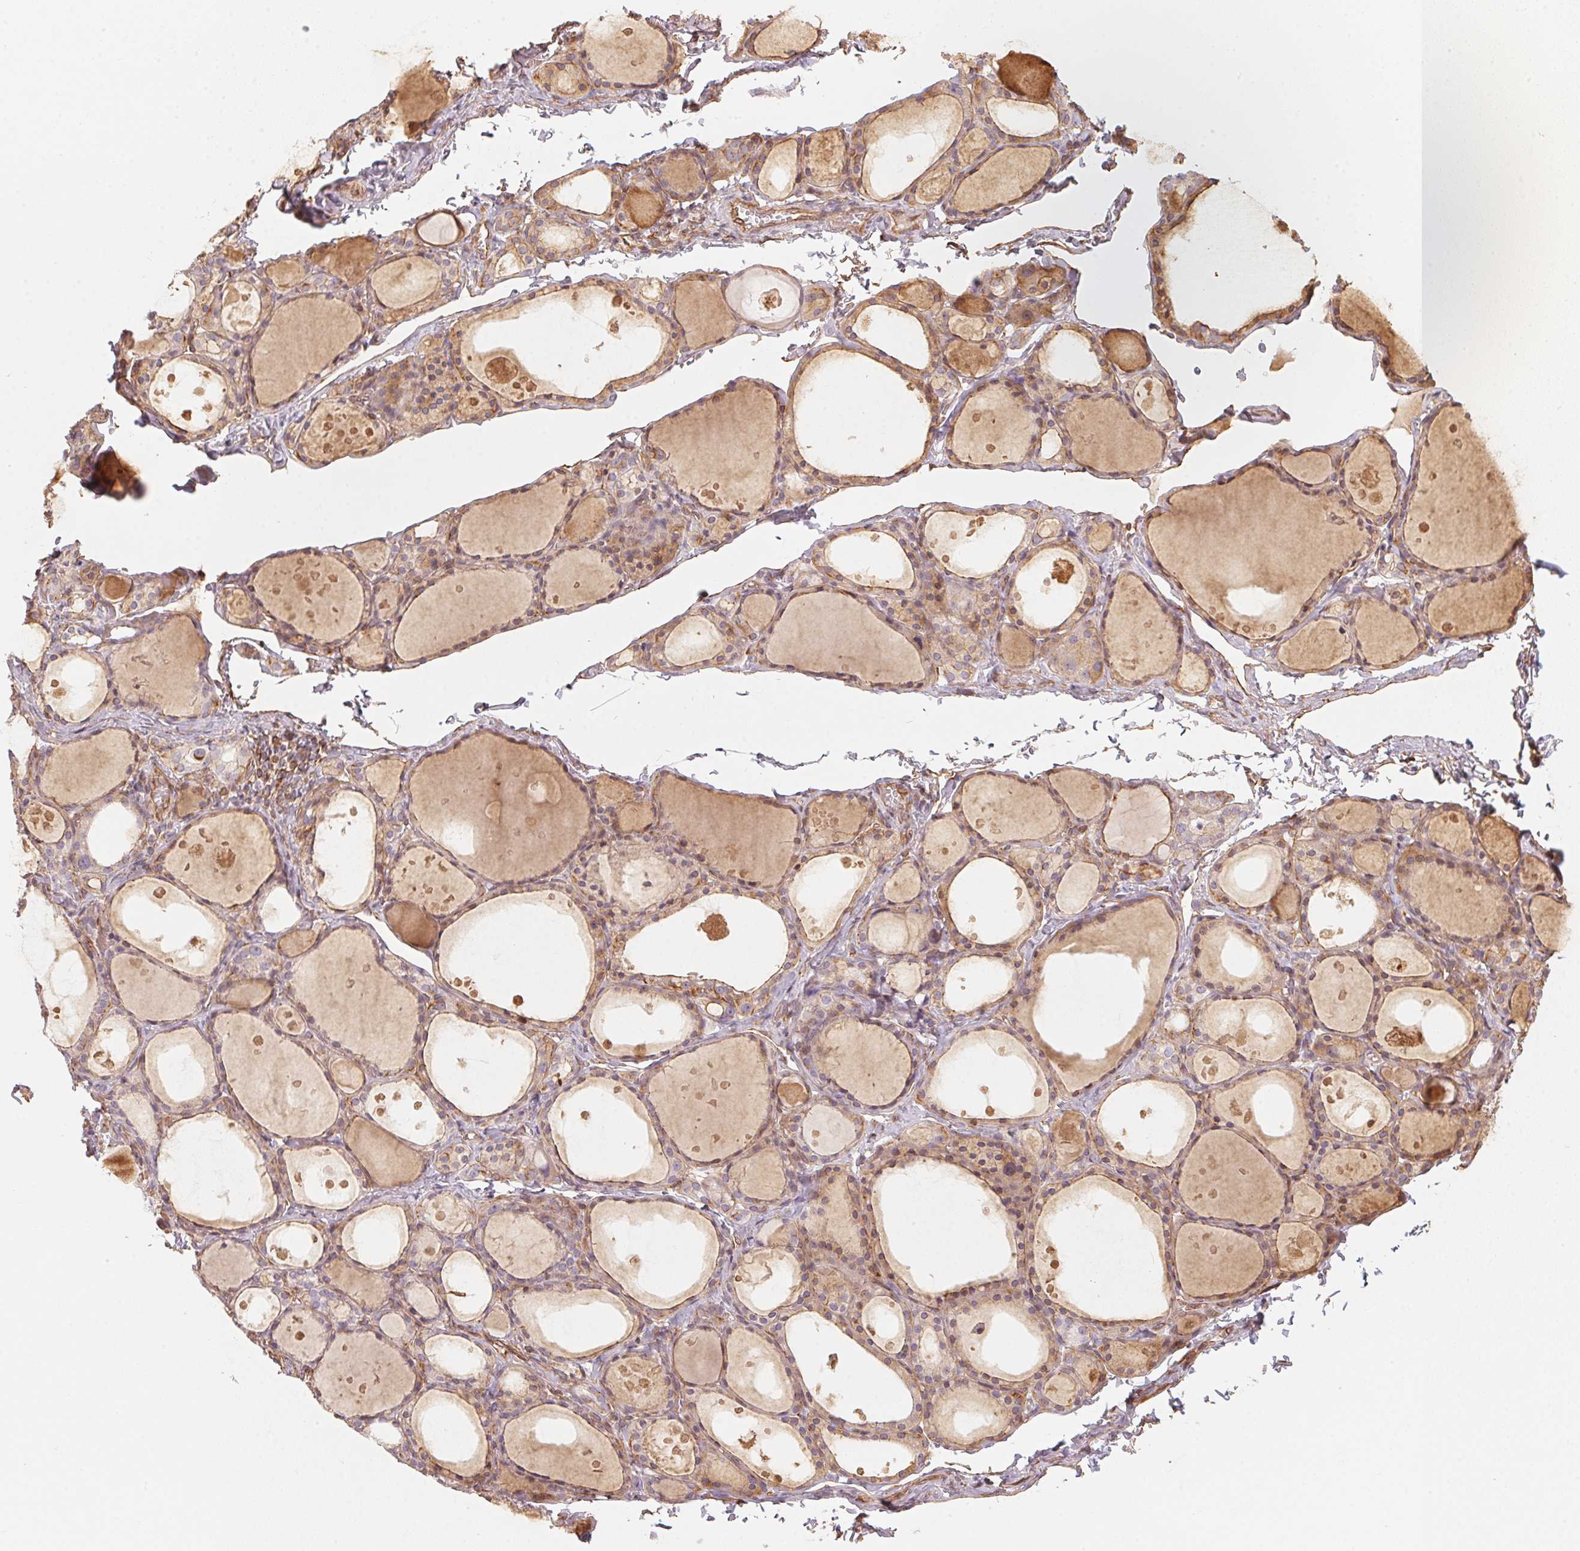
{"staining": {"intensity": "moderate", "quantity": "25%-75%", "location": "cytoplasmic/membranous"}, "tissue": "thyroid gland", "cell_type": "Glandular cells", "image_type": "normal", "snomed": [{"axis": "morphology", "description": "Normal tissue, NOS"}, {"axis": "topography", "description": "Thyroid gland"}], "caption": "Thyroid gland was stained to show a protein in brown. There is medium levels of moderate cytoplasmic/membranous positivity in about 25%-75% of glandular cells.", "gene": "FOXR2", "patient": {"sex": "male", "age": 68}}